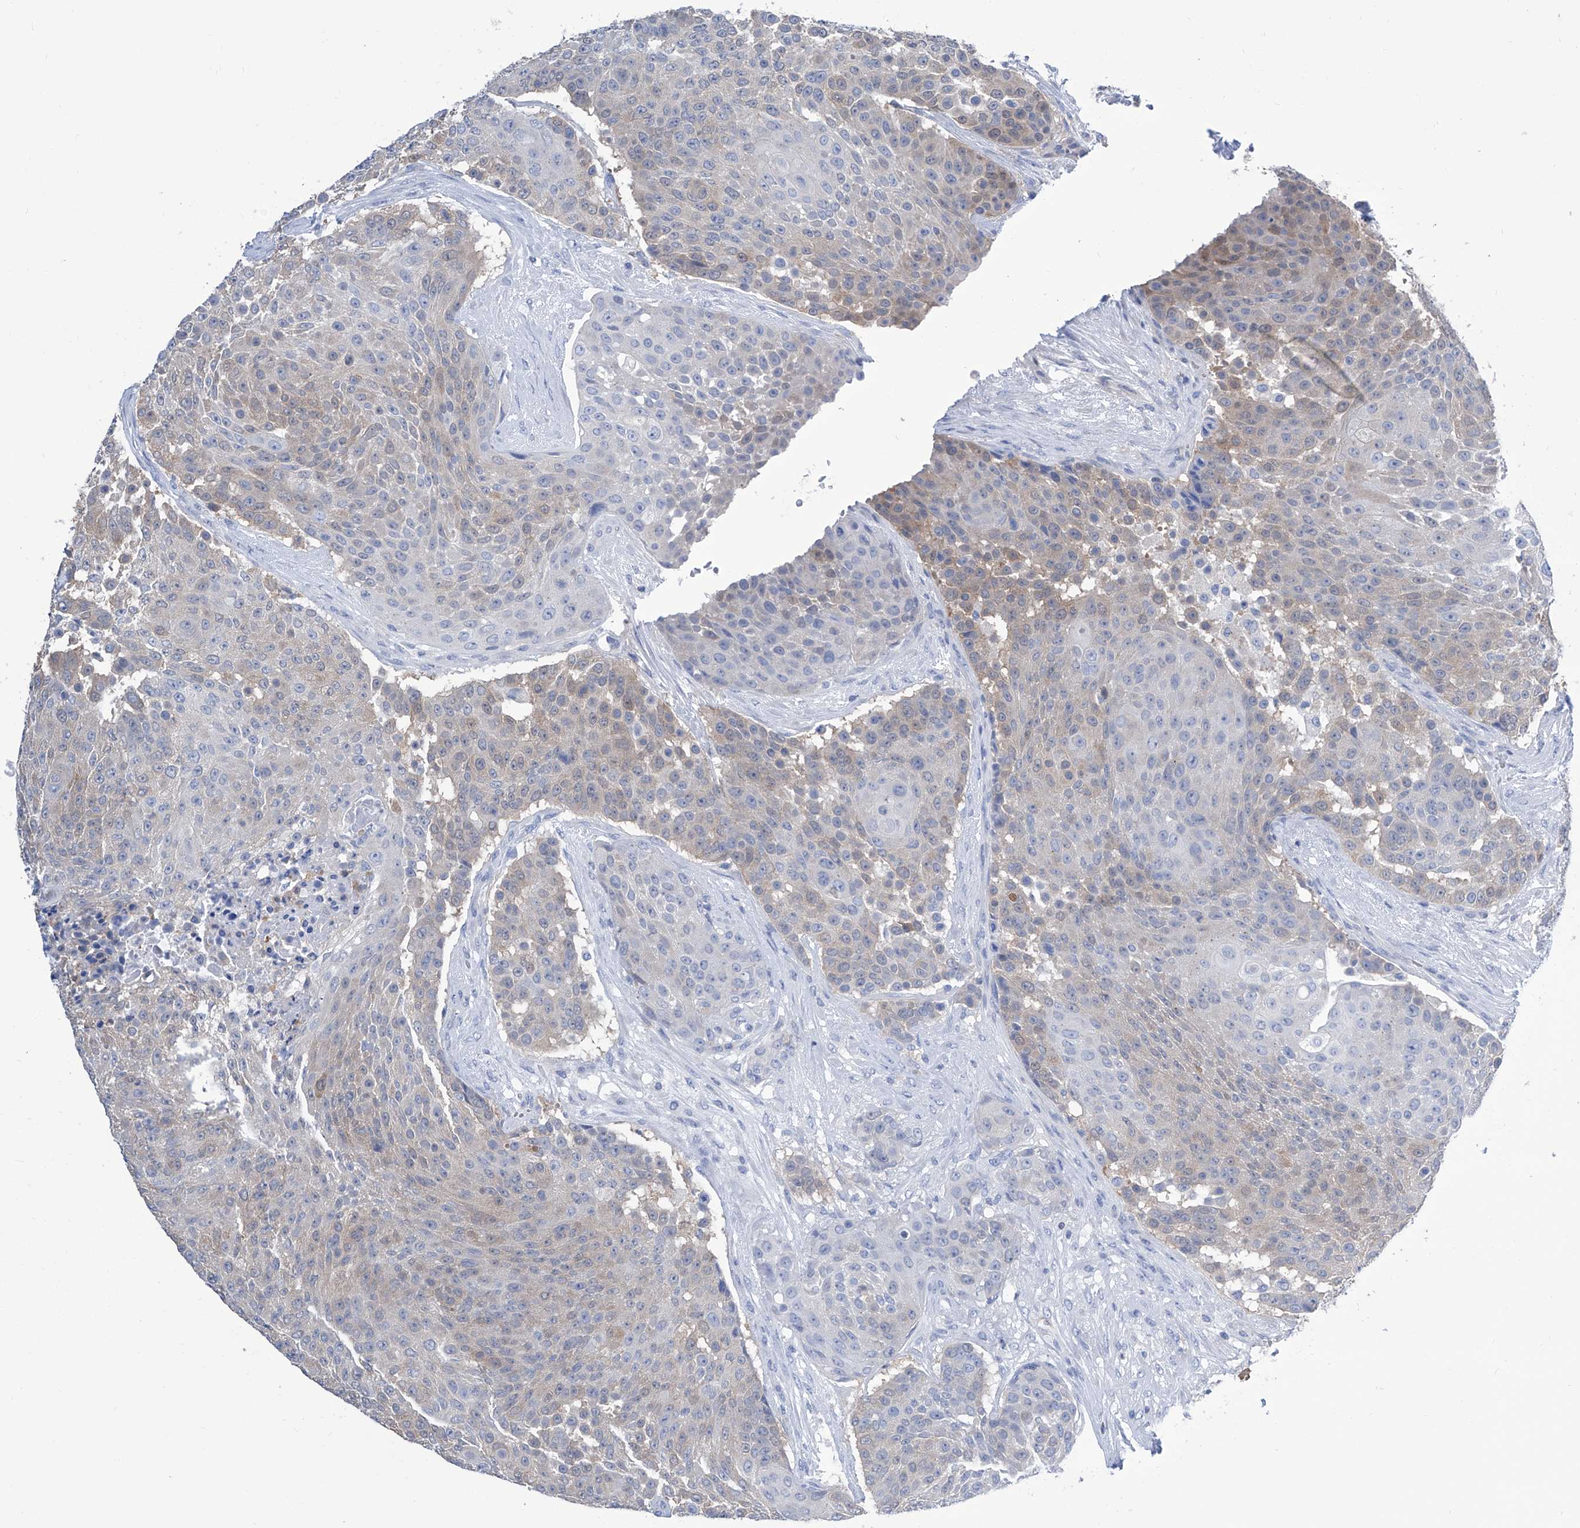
{"staining": {"intensity": "weak", "quantity": "25%-75%", "location": "cytoplasmic/membranous"}, "tissue": "urothelial cancer", "cell_type": "Tumor cells", "image_type": "cancer", "snomed": [{"axis": "morphology", "description": "Urothelial carcinoma, High grade"}, {"axis": "topography", "description": "Urinary bladder"}], "caption": "Immunohistochemistry of urothelial carcinoma (high-grade) displays low levels of weak cytoplasmic/membranous expression in approximately 25%-75% of tumor cells.", "gene": "IMPA2", "patient": {"sex": "female", "age": 63}}